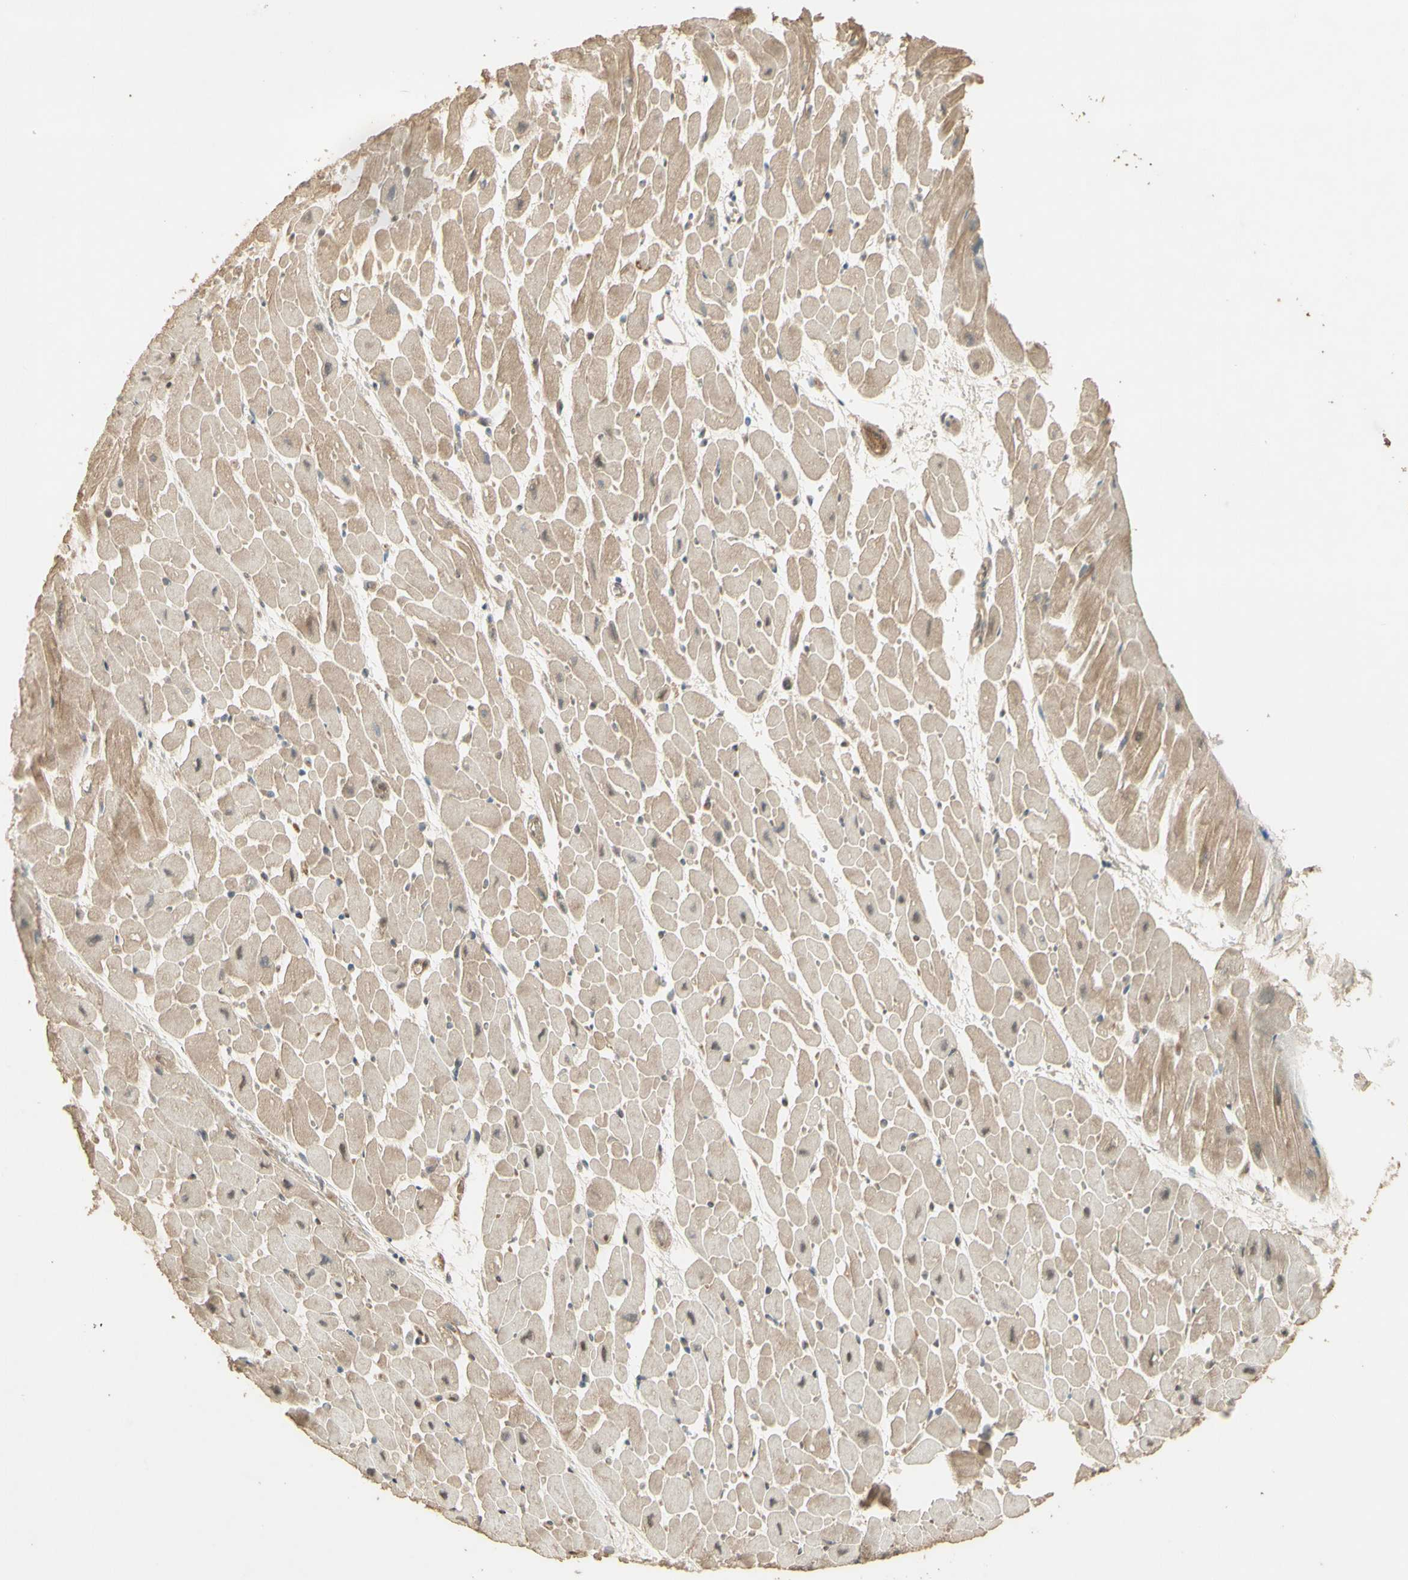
{"staining": {"intensity": "moderate", "quantity": ">75%", "location": "cytoplasmic/membranous"}, "tissue": "heart muscle", "cell_type": "Cardiomyocytes", "image_type": "normal", "snomed": [{"axis": "morphology", "description": "Normal tissue, NOS"}, {"axis": "topography", "description": "Heart"}], "caption": "Benign heart muscle displays moderate cytoplasmic/membranous expression in about >75% of cardiomyocytes.", "gene": "SMAD9", "patient": {"sex": "male", "age": 45}}